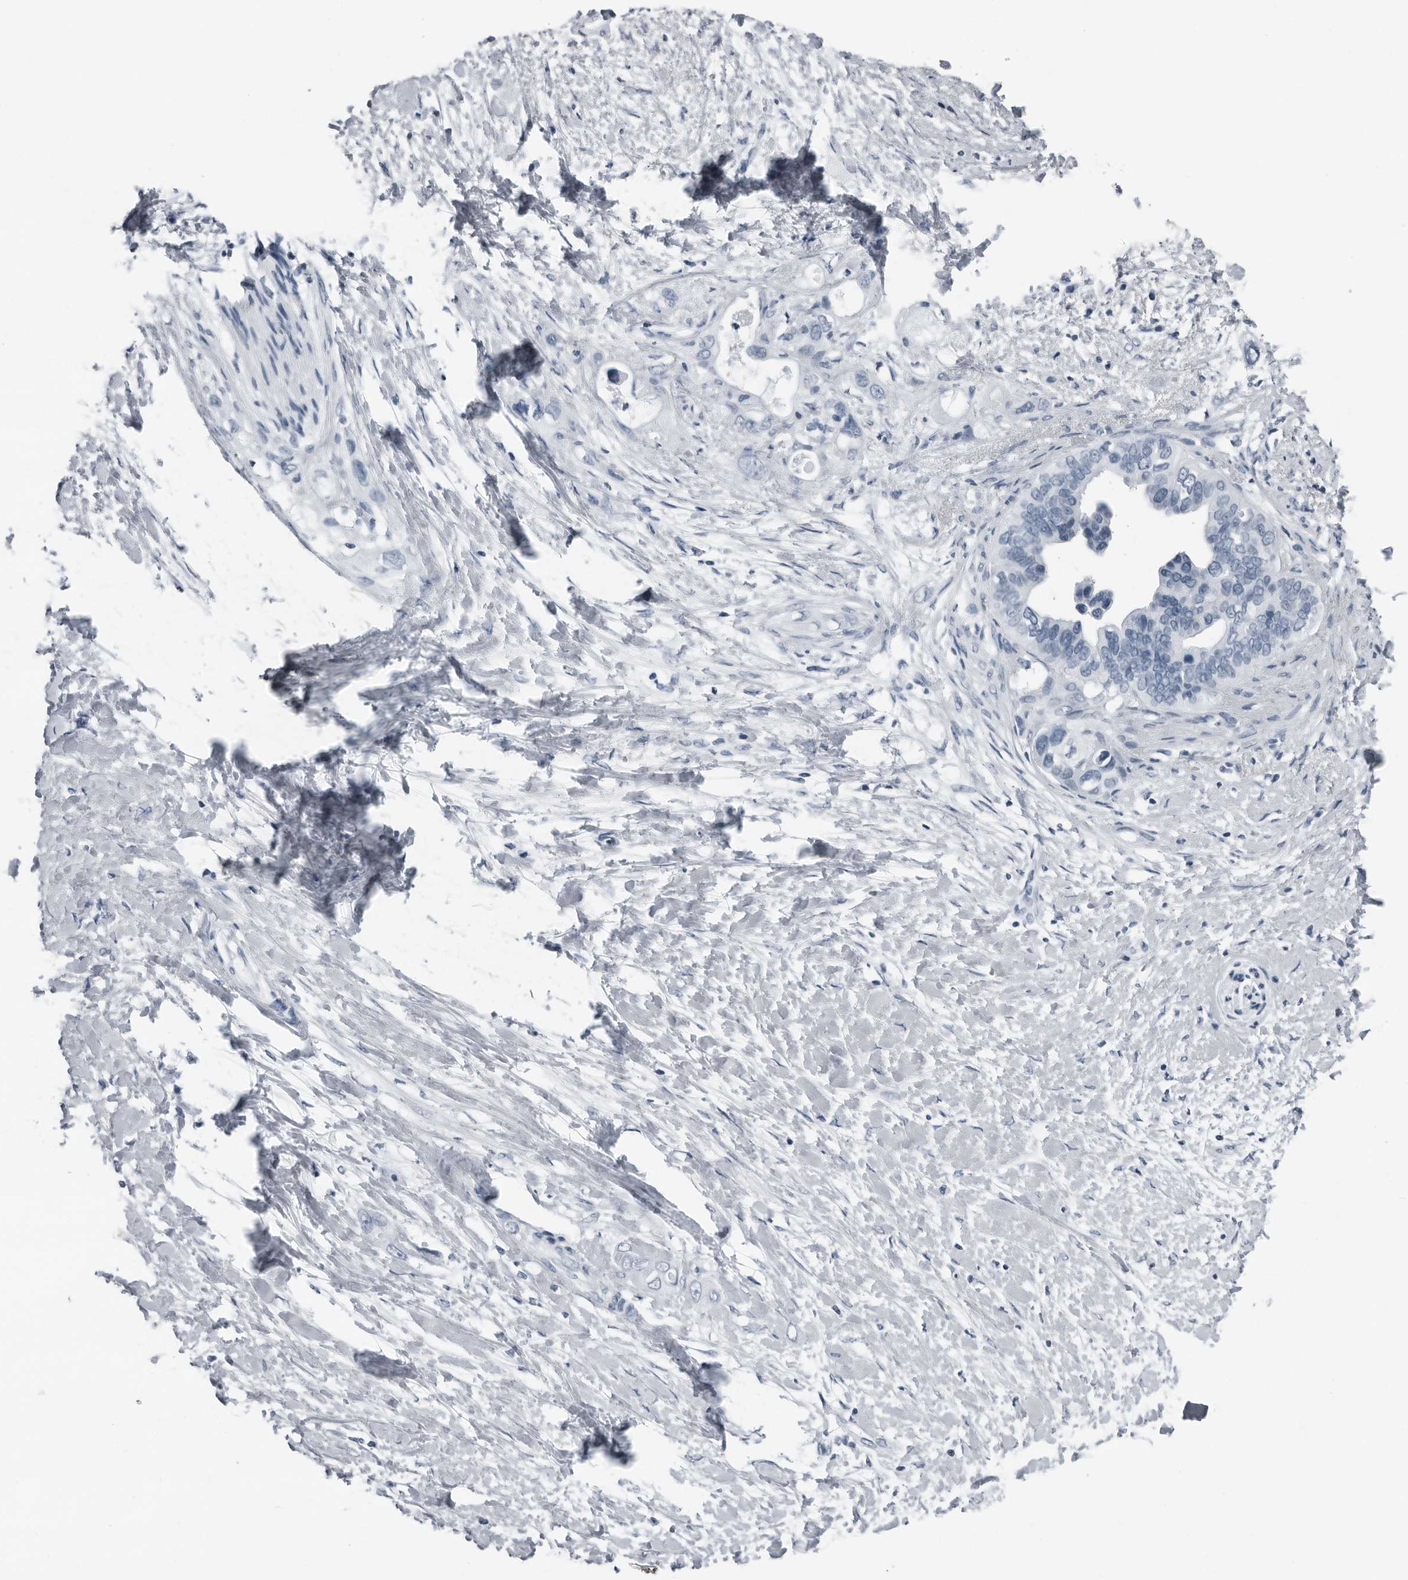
{"staining": {"intensity": "negative", "quantity": "none", "location": "none"}, "tissue": "pancreatic cancer", "cell_type": "Tumor cells", "image_type": "cancer", "snomed": [{"axis": "morphology", "description": "Adenocarcinoma, NOS"}, {"axis": "topography", "description": "Pancreas"}], "caption": "Pancreatic adenocarcinoma was stained to show a protein in brown. There is no significant positivity in tumor cells.", "gene": "PRSS1", "patient": {"sex": "female", "age": 56}}